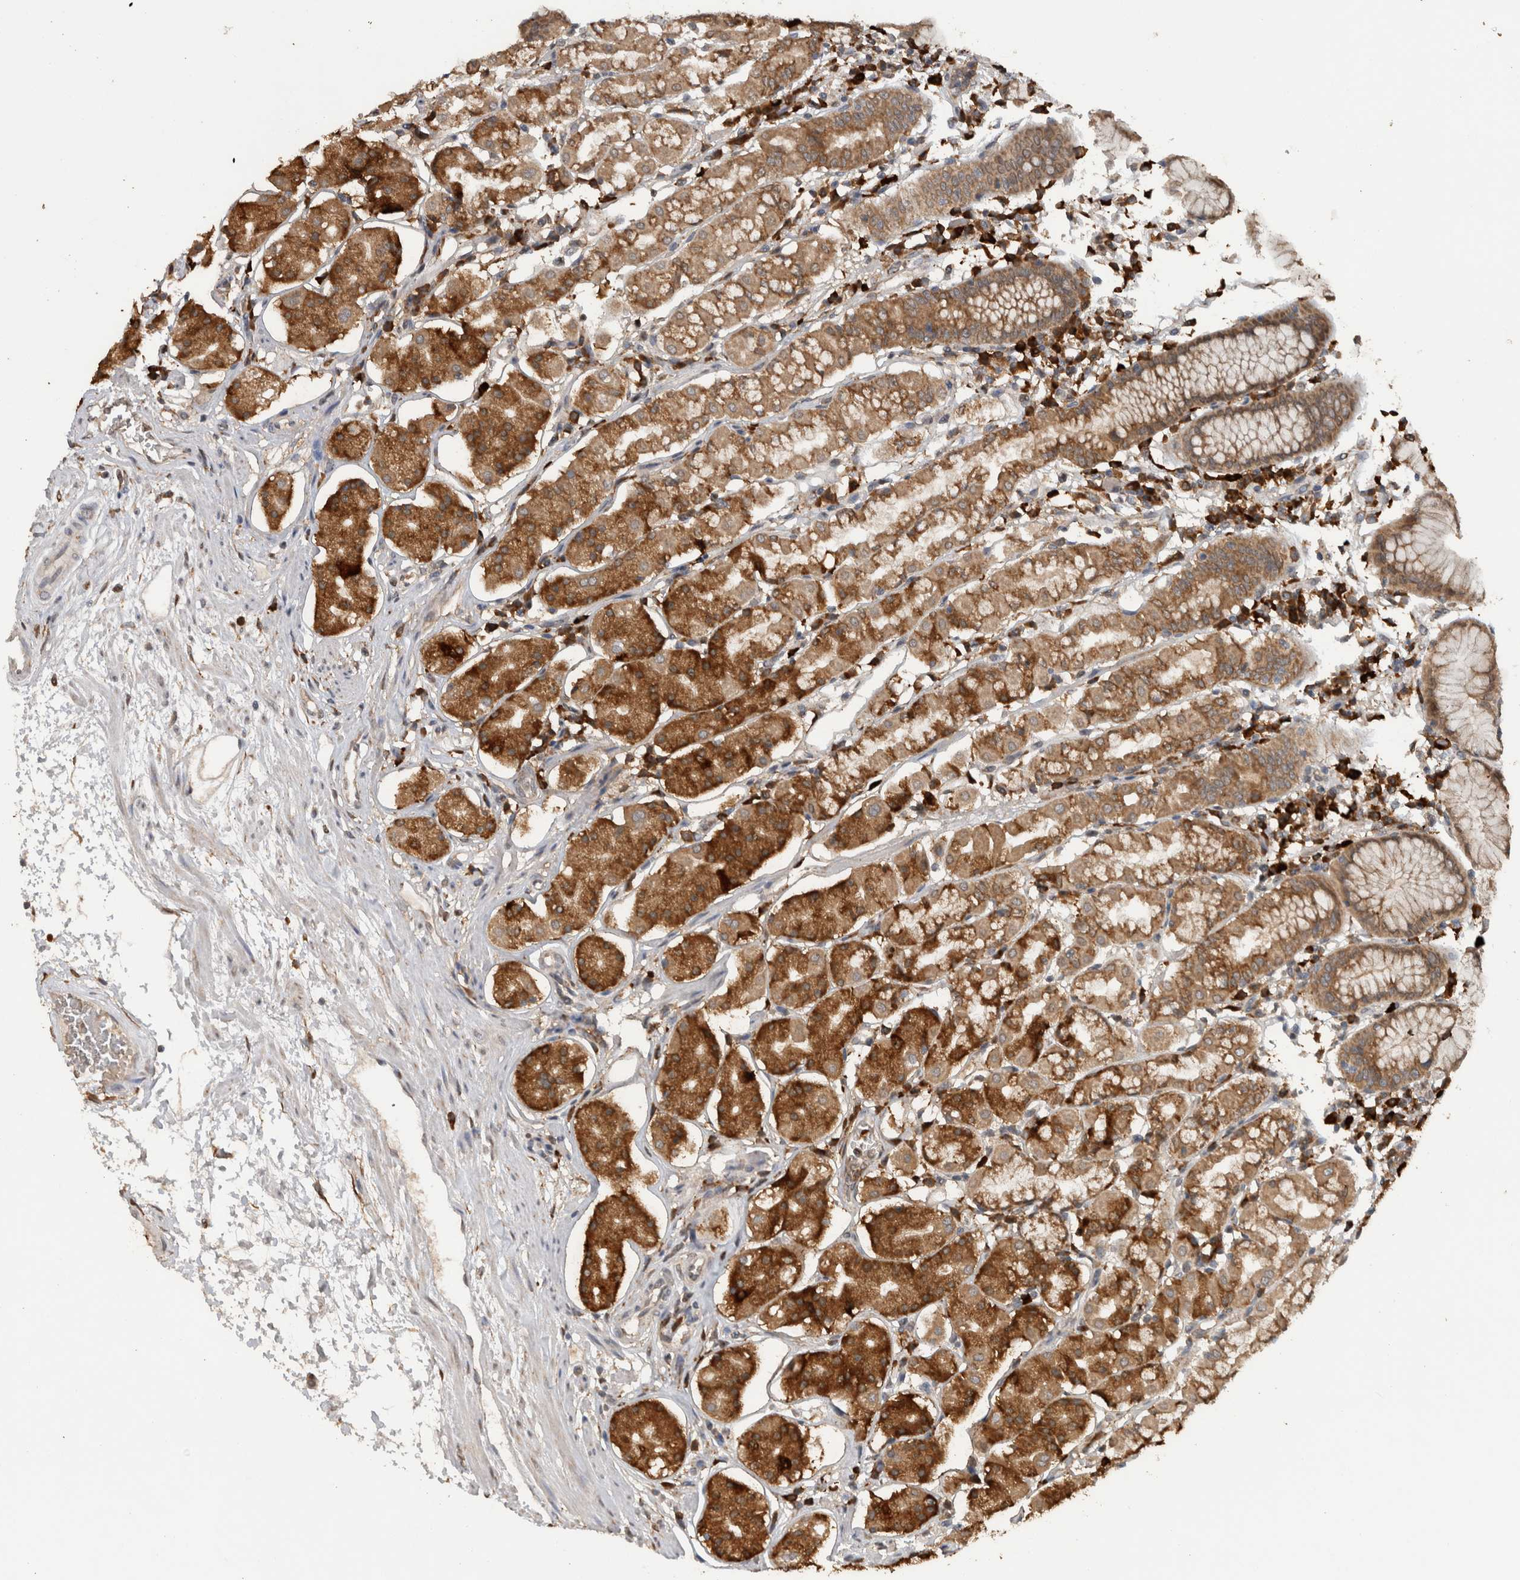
{"staining": {"intensity": "strong", "quantity": ">75%", "location": "cytoplasmic/membranous"}, "tissue": "stomach", "cell_type": "Glandular cells", "image_type": "normal", "snomed": [{"axis": "morphology", "description": "Normal tissue, NOS"}, {"axis": "topography", "description": "Stomach"}, {"axis": "topography", "description": "Stomach, lower"}], "caption": "Strong cytoplasmic/membranous staining for a protein is present in approximately >75% of glandular cells of unremarkable stomach using IHC.", "gene": "ADGRL3", "patient": {"sex": "female", "age": 56}}